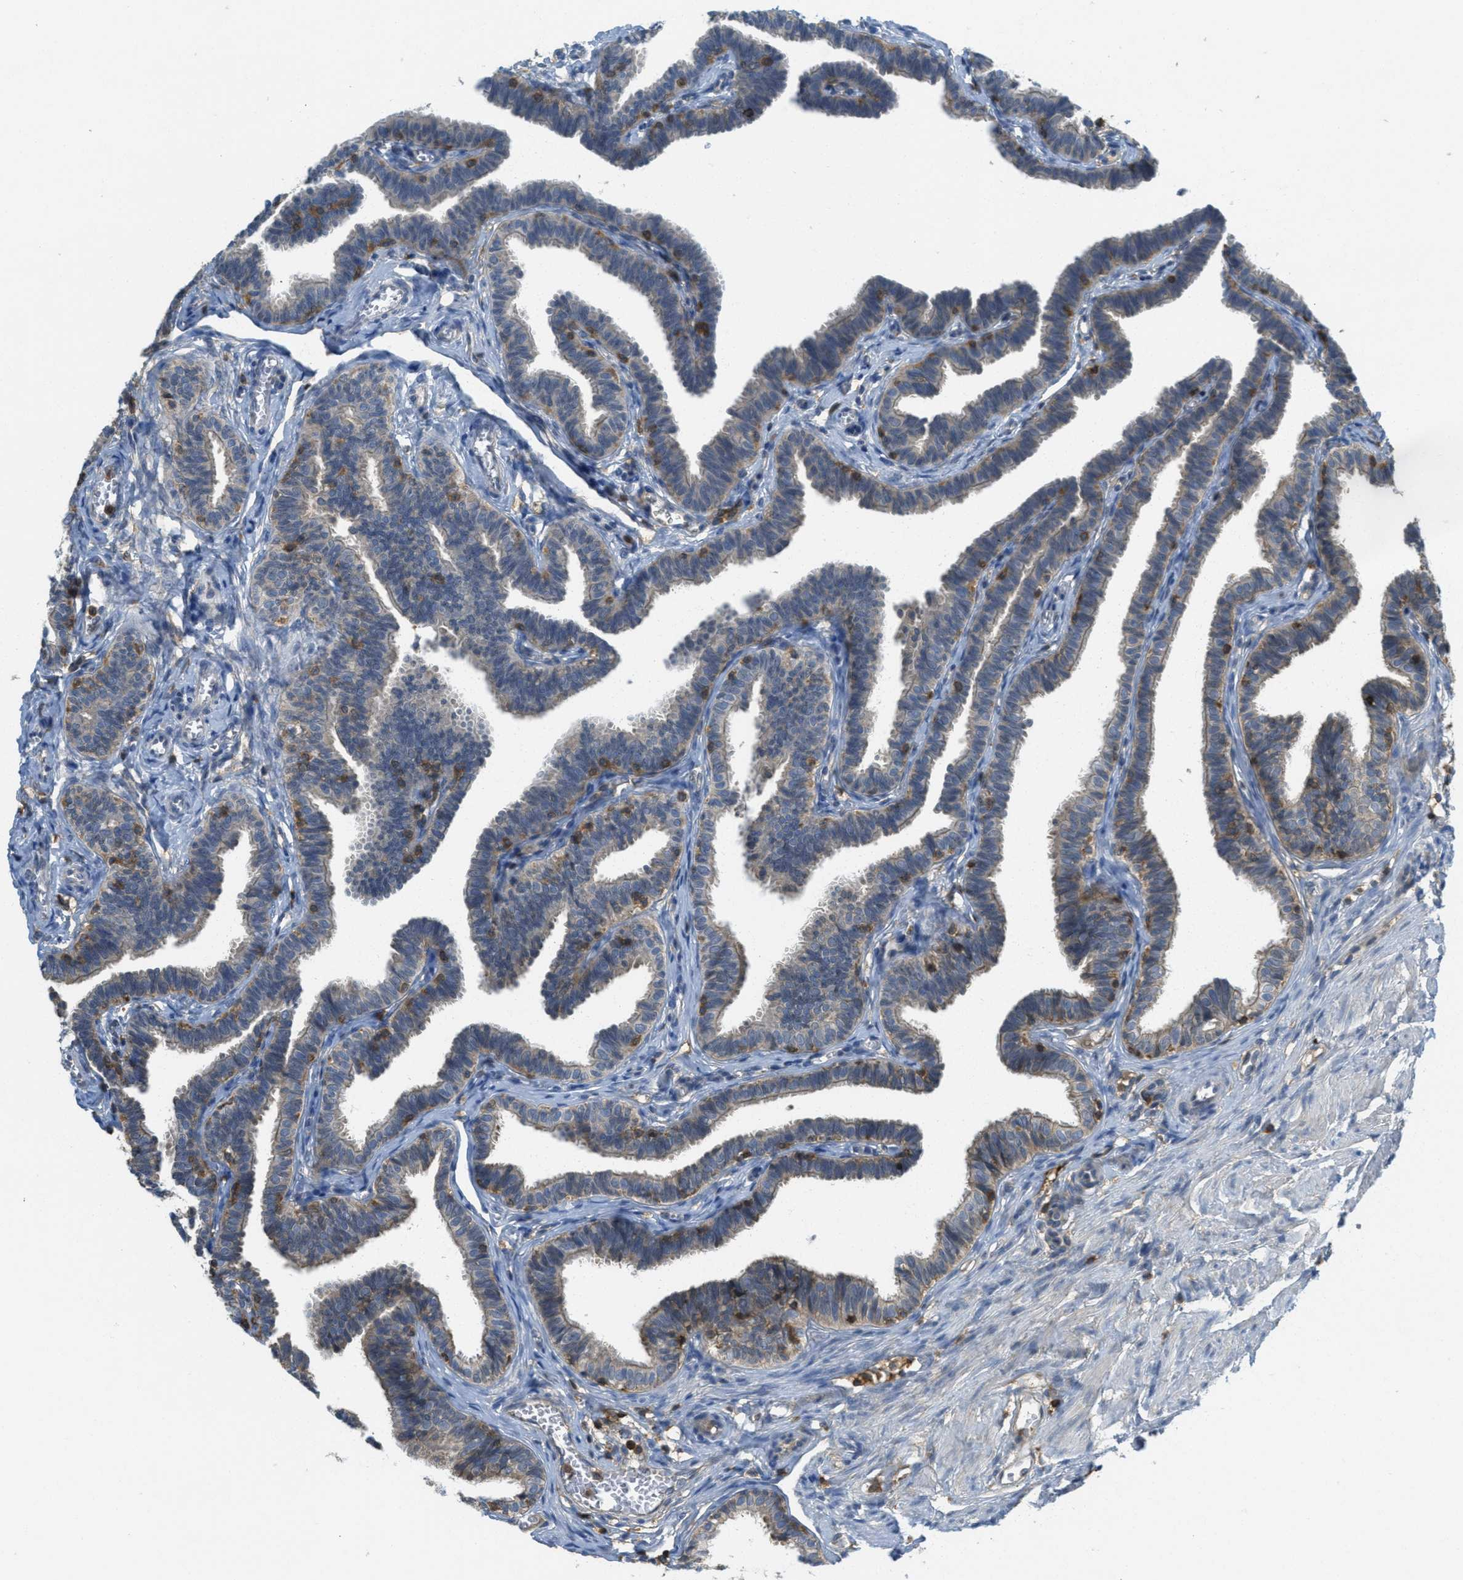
{"staining": {"intensity": "weak", "quantity": "<25%", "location": "cytoplasmic/membranous"}, "tissue": "fallopian tube", "cell_type": "Glandular cells", "image_type": "normal", "snomed": [{"axis": "morphology", "description": "Normal tissue, NOS"}, {"axis": "topography", "description": "Fallopian tube"}, {"axis": "topography", "description": "Ovary"}], "caption": "The immunohistochemistry (IHC) micrograph has no significant staining in glandular cells of fallopian tube. (Stains: DAB (3,3'-diaminobenzidine) immunohistochemistry with hematoxylin counter stain, Microscopy: brightfield microscopy at high magnification).", "gene": "GRIK2", "patient": {"sex": "female", "age": 23}}